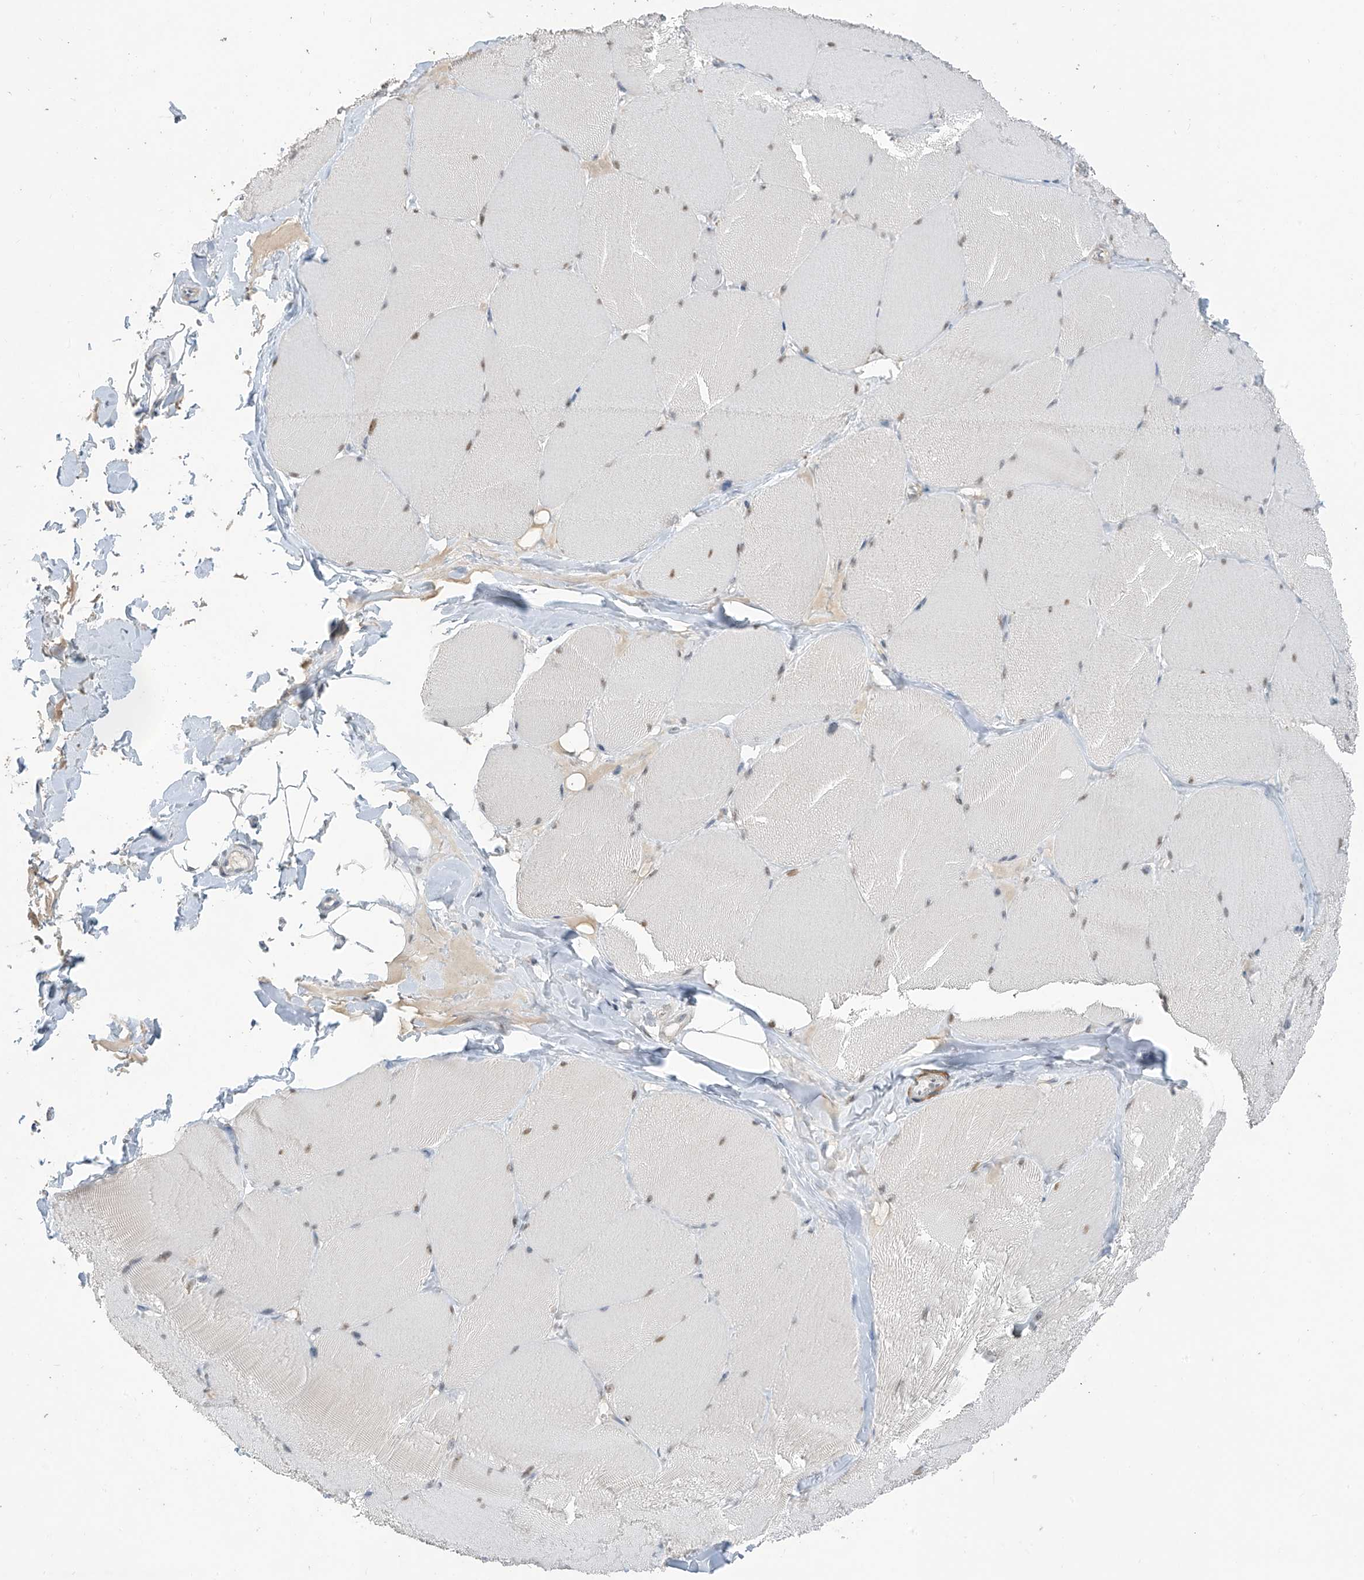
{"staining": {"intensity": "negative", "quantity": "none", "location": "none"}, "tissue": "skeletal muscle", "cell_type": "Myocytes", "image_type": "normal", "snomed": [{"axis": "morphology", "description": "Normal tissue, NOS"}, {"axis": "topography", "description": "Skin"}, {"axis": "topography", "description": "Skeletal muscle"}], "caption": "The histopathology image shows no staining of myocytes in unremarkable skeletal muscle. The staining is performed using DAB brown chromogen with nuclei counter-stained in using hematoxylin.", "gene": "METAP1D", "patient": {"sex": "male", "age": 83}}